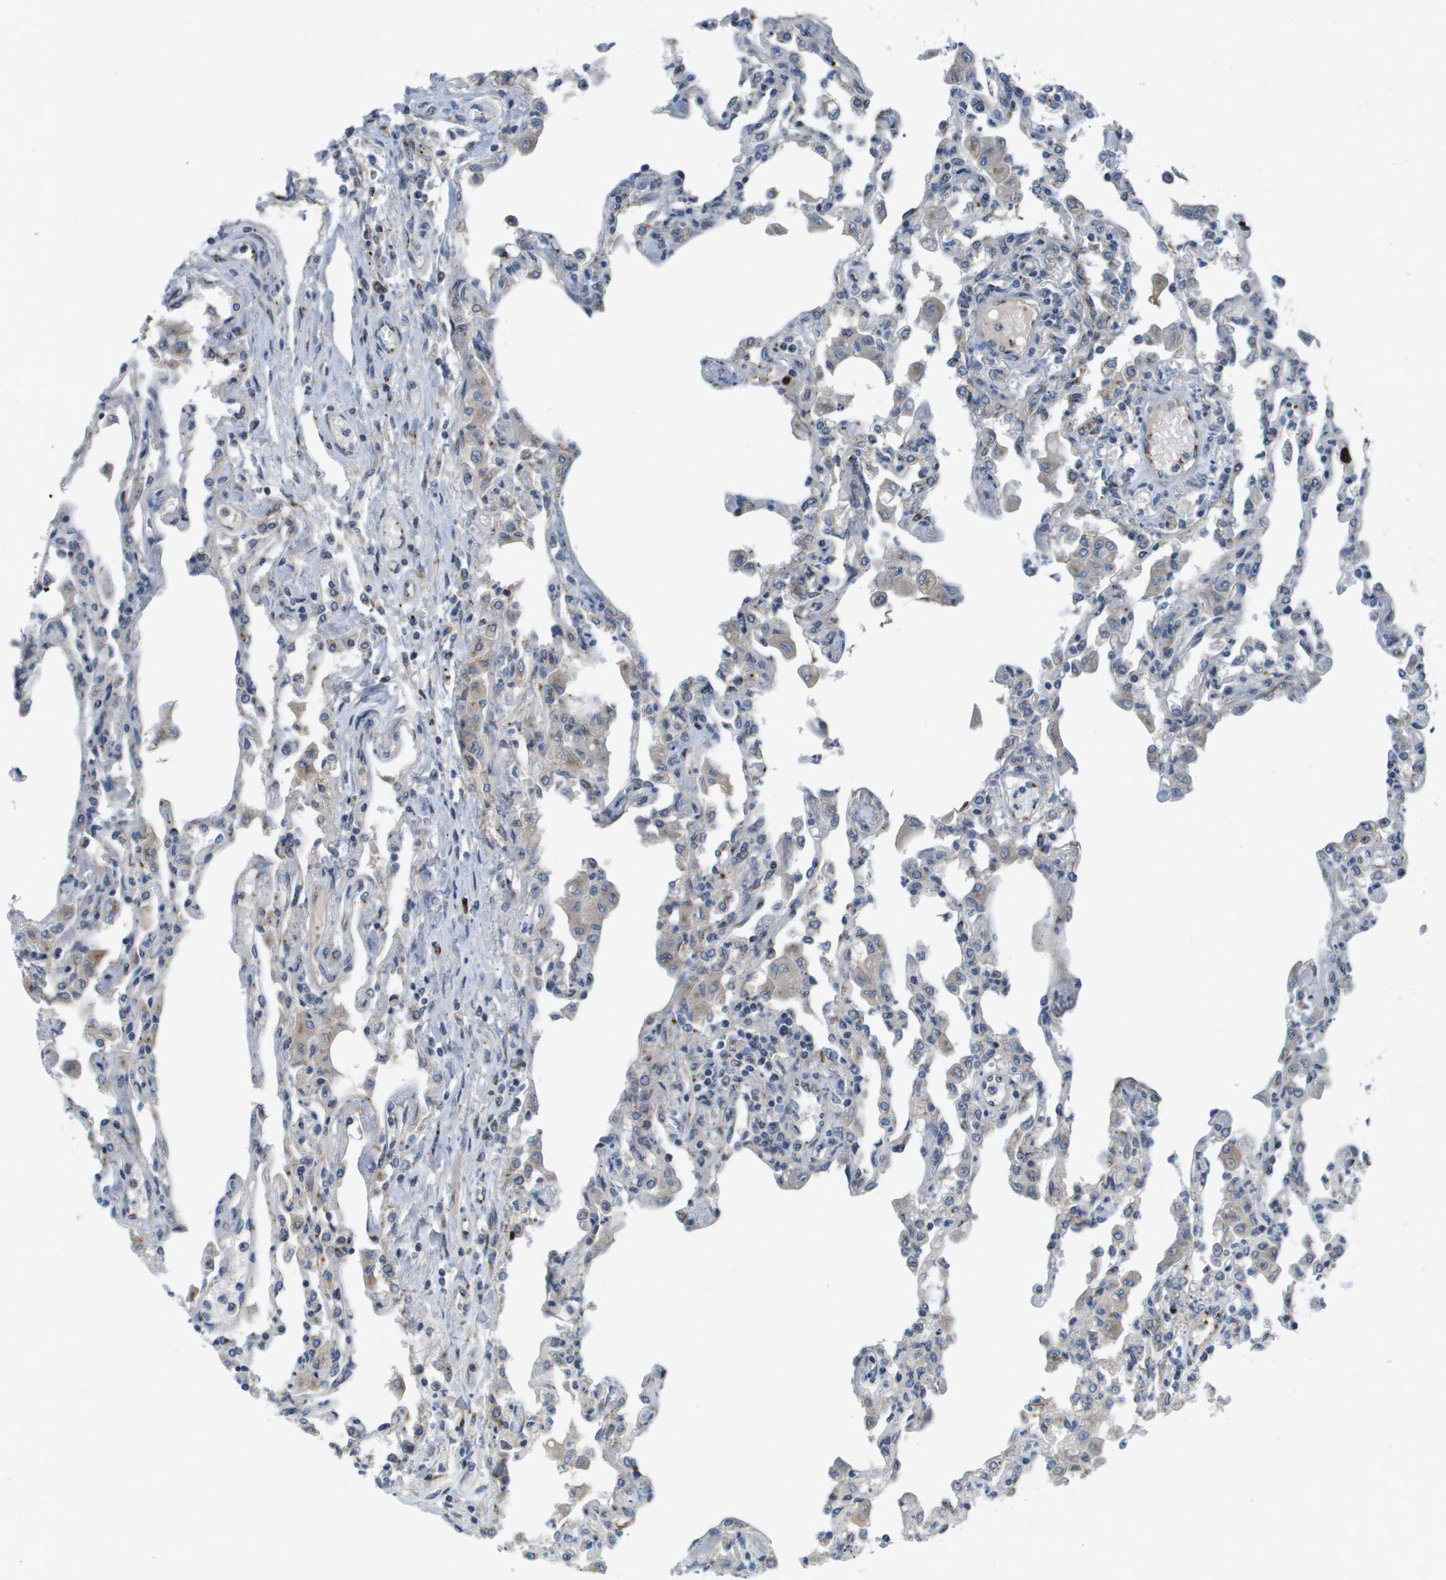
{"staining": {"intensity": "weak", "quantity": "<25%", "location": "cytoplasmic/membranous"}, "tissue": "lung", "cell_type": "Alveolar cells", "image_type": "normal", "snomed": [{"axis": "morphology", "description": "Normal tissue, NOS"}, {"axis": "topography", "description": "Bronchus"}, {"axis": "topography", "description": "Lung"}], "caption": "IHC of normal lung reveals no positivity in alveolar cells. (DAB immunohistochemistry with hematoxylin counter stain).", "gene": "QSOX2", "patient": {"sex": "female", "age": 49}}